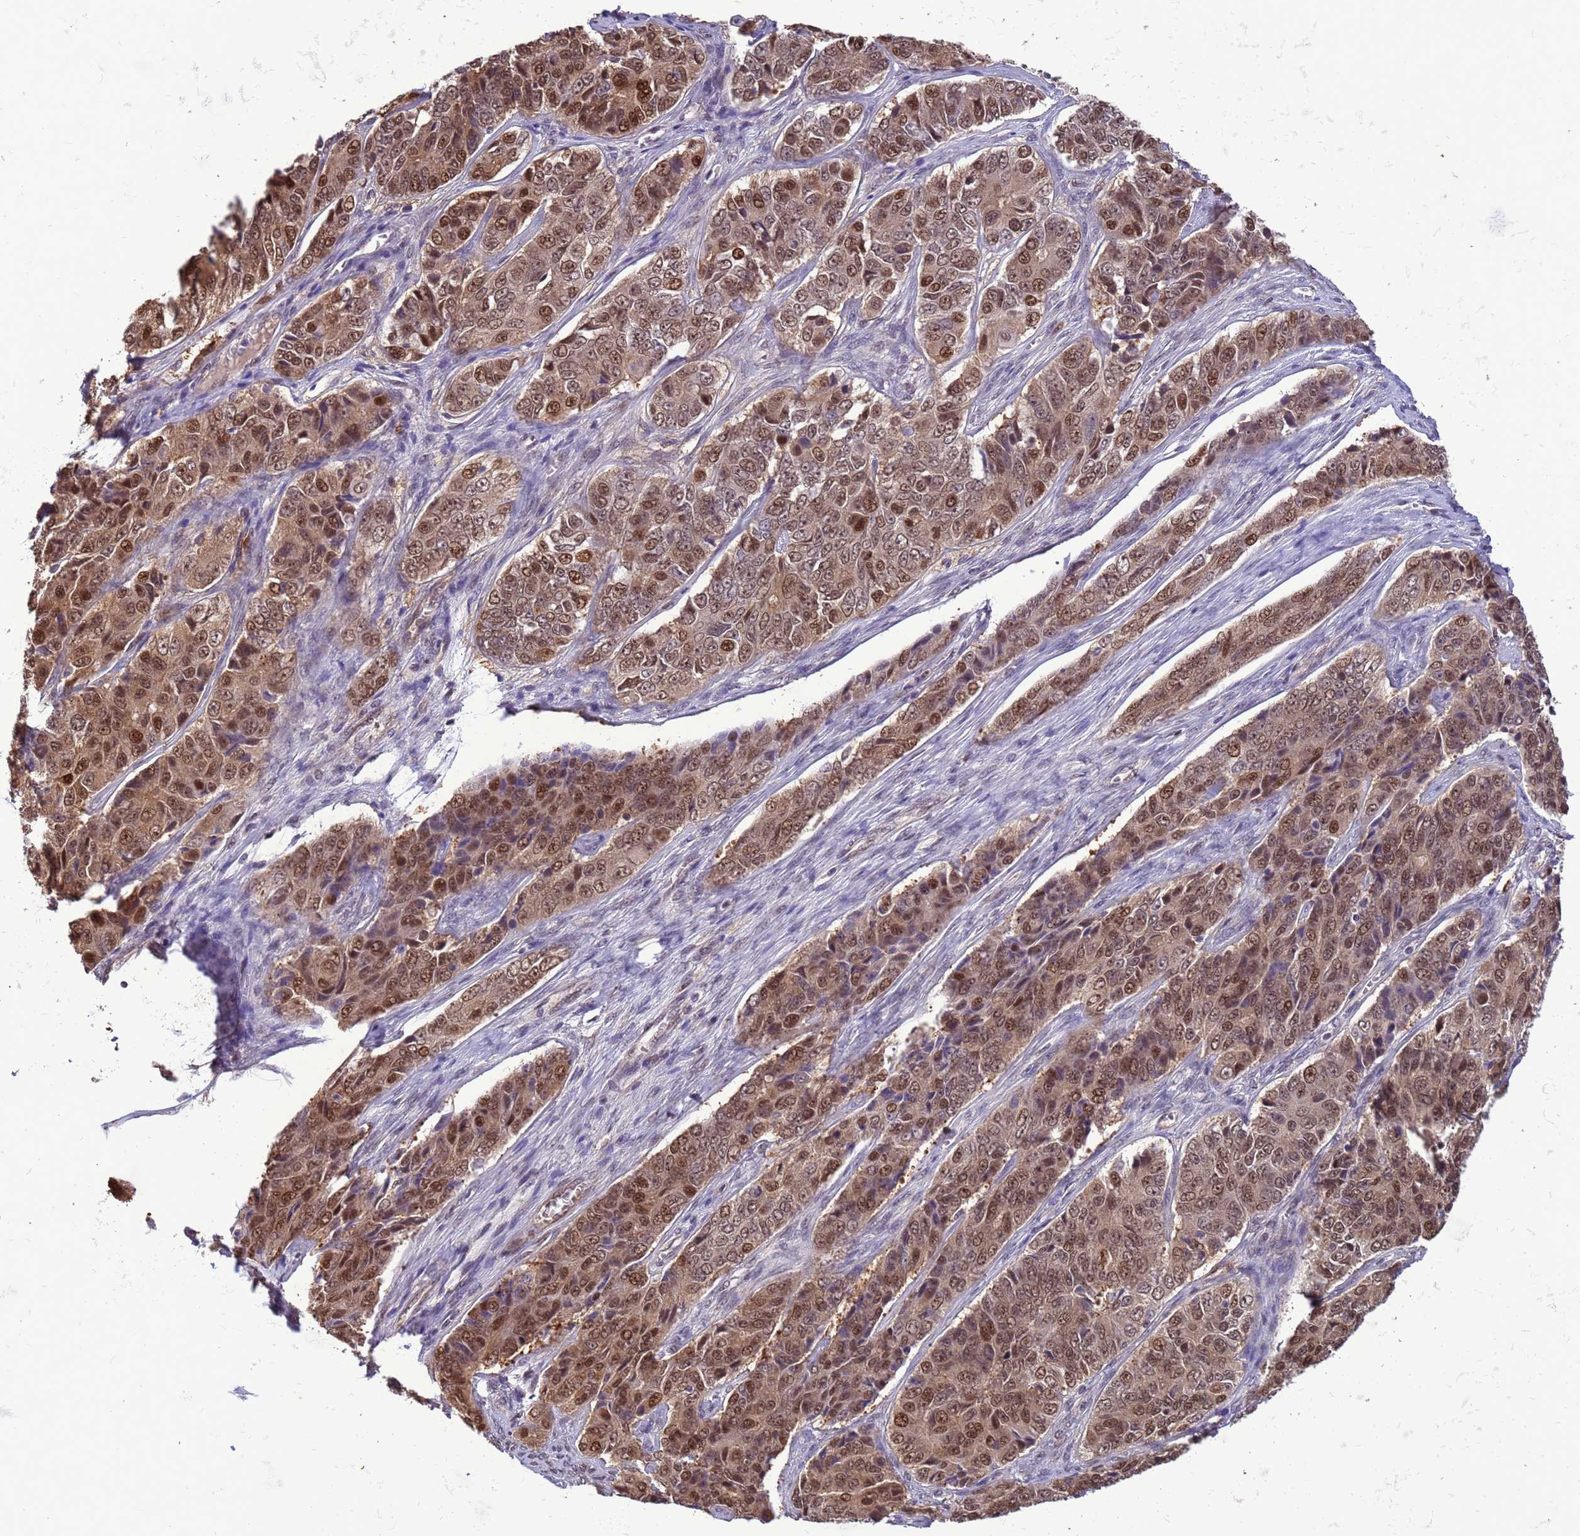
{"staining": {"intensity": "strong", "quantity": ">75%", "location": "nuclear"}, "tissue": "ovarian cancer", "cell_type": "Tumor cells", "image_type": "cancer", "snomed": [{"axis": "morphology", "description": "Carcinoma, endometroid"}, {"axis": "topography", "description": "Ovary"}], "caption": "The immunohistochemical stain shows strong nuclear positivity in tumor cells of ovarian endometroid carcinoma tissue.", "gene": "ZBTB5", "patient": {"sex": "female", "age": 51}}